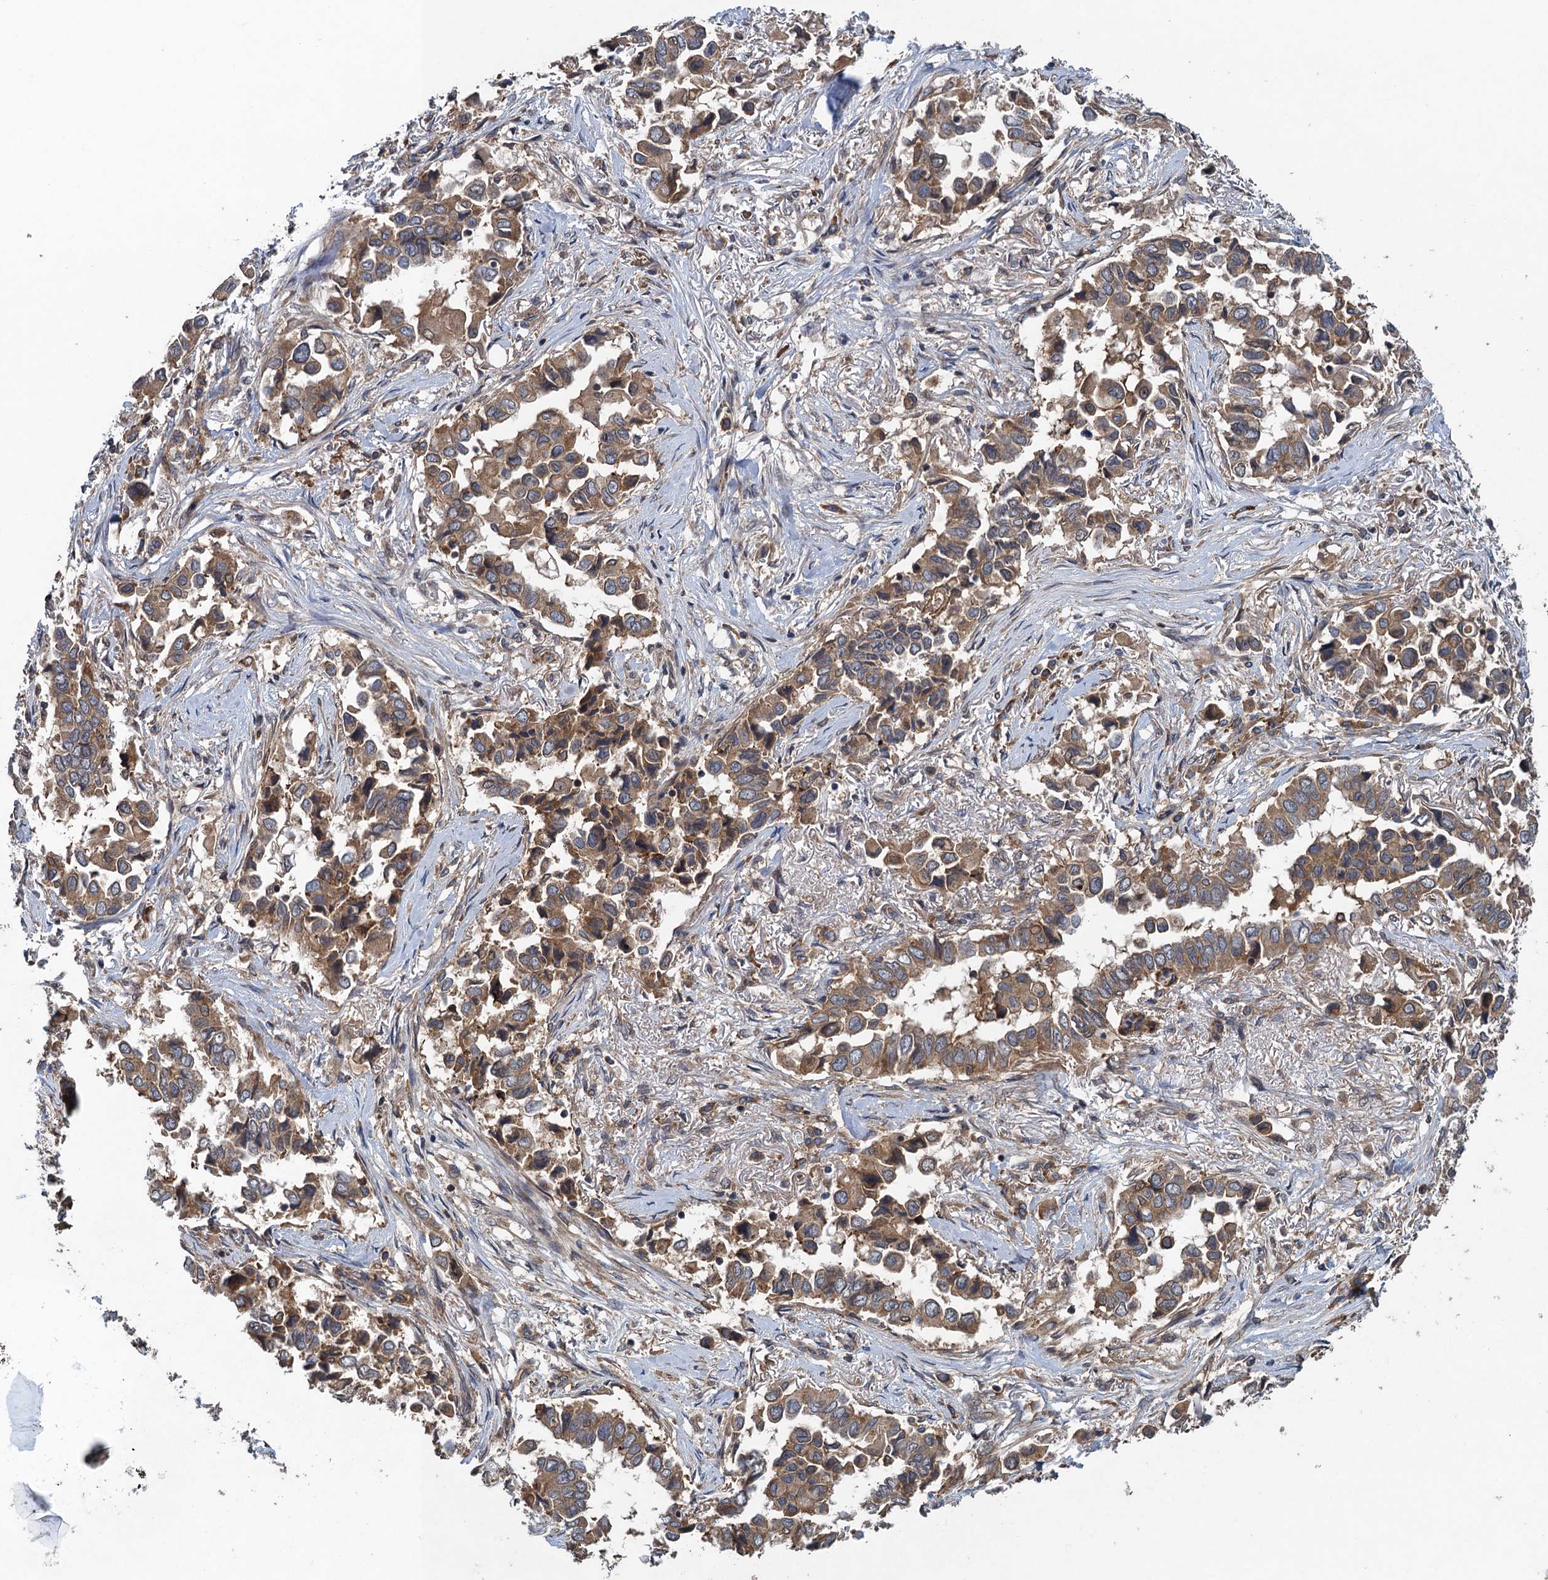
{"staining": {"intensity": "moderate", "quantity": ">75%", "location": "cytoplasmic/membranous"}, "tissue": "lung cancer", "cell_type": "Tumor cells", "image_type": "cancer", "snomed": [{"axis": "morphology", "description": "Adenocarcinoma, NOS"}, {"axis": "topography", "description": "Lung"}], "caption": "Protein staining by immunohistochemistry demonstrates moderate cytoplasmic/membranous staining in approximately >75% of tumor cells in adenocarcinoma (lung).", "gene": "CNTN5", "patient": {"sex": "female", "age": 76}}